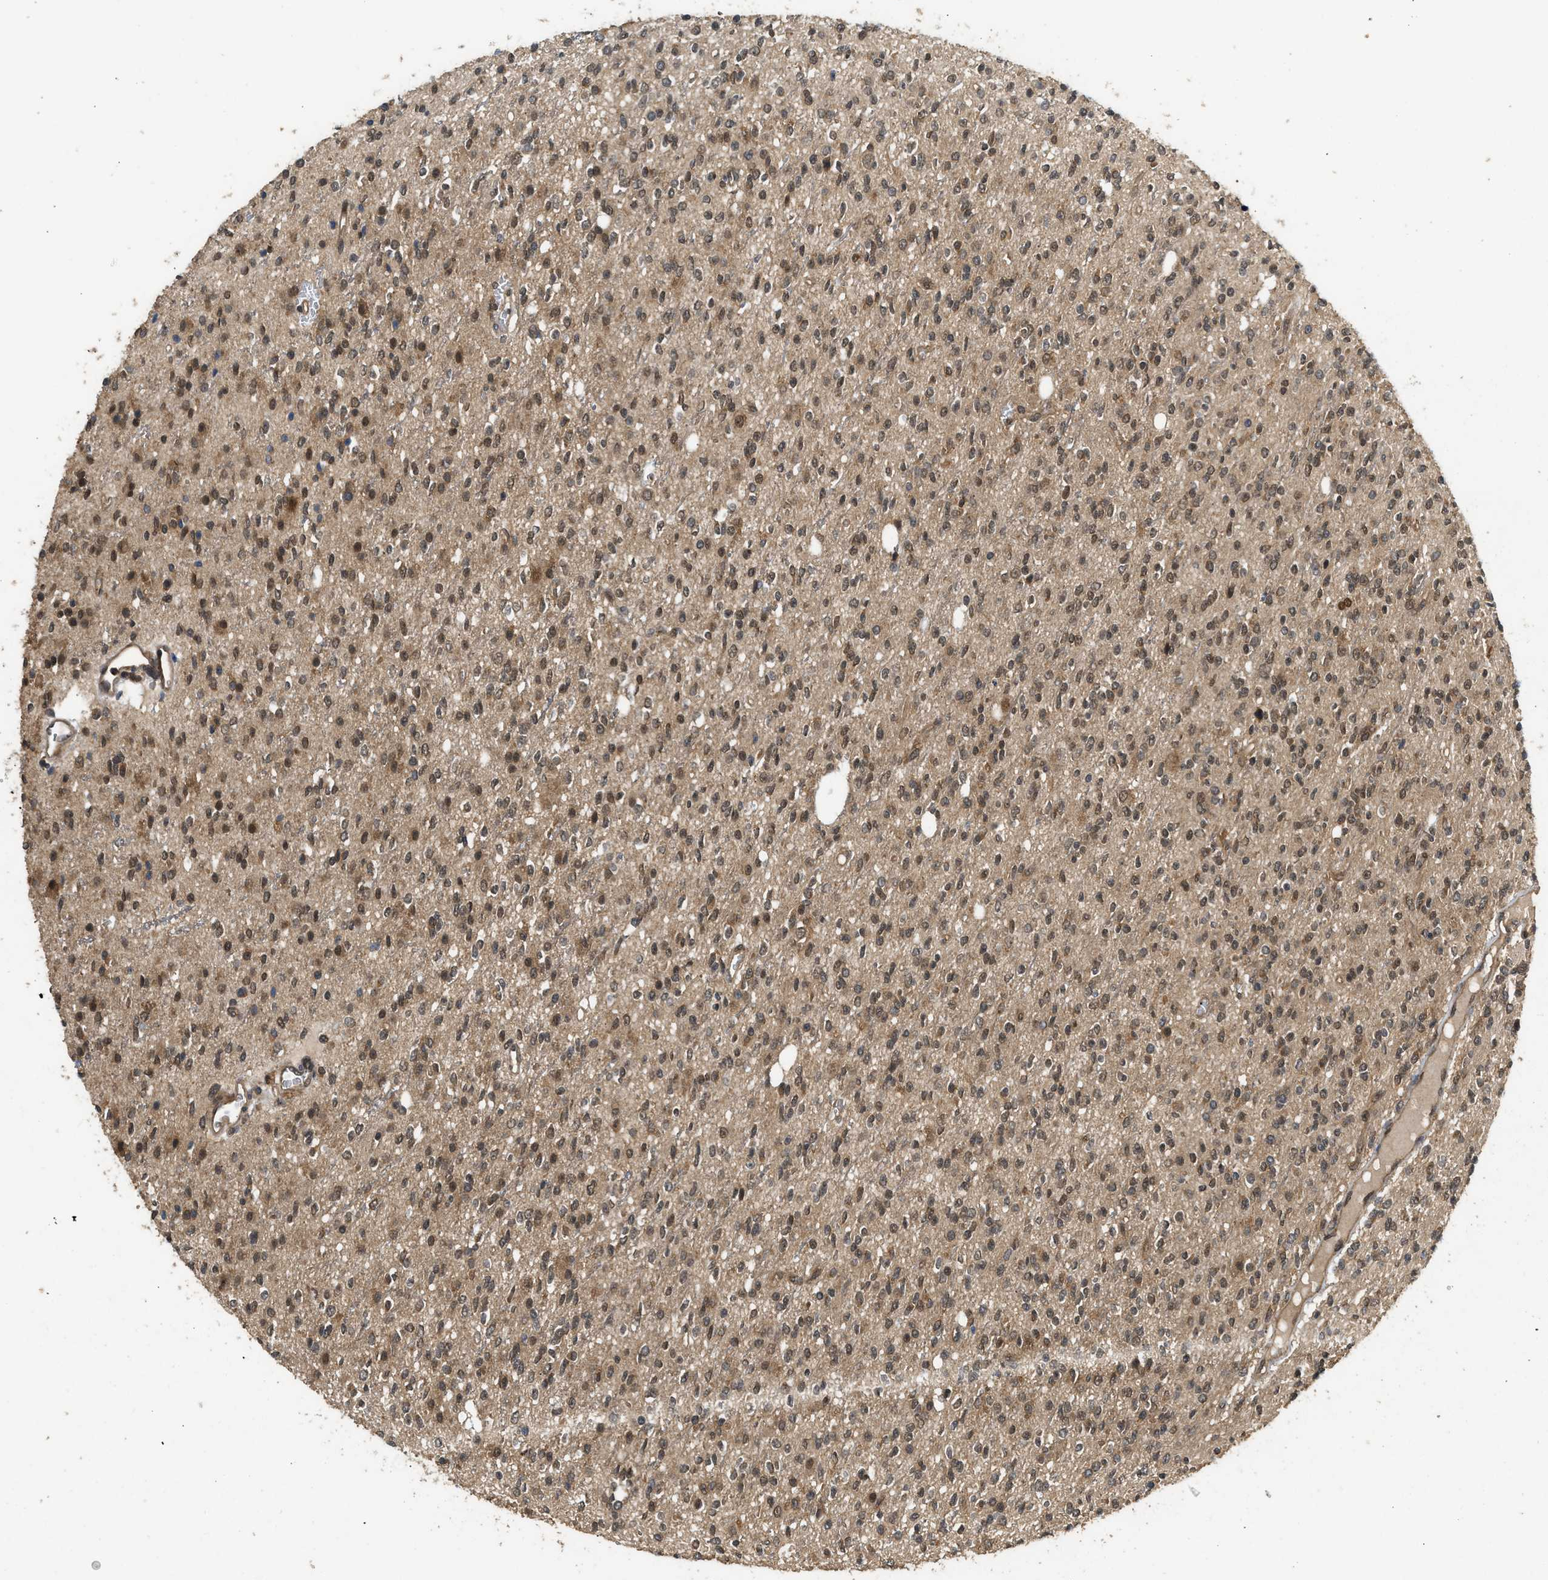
{"staining": {"intensity": "moderate", "quantity": ">75%", "location": "cytoplasmic/membranous,nuclear"}, "tissue": "glioma", "cell_type": "Tumor cells", "image_type": "cancer", "snomed": [{"axis": "morphology", "description": "Glioma, malignant, High grade"}, {"axis": "topography", "description": "Brain"}], "caption": "This histopathology image reveals immunohistochemistry staining of human glioma, with medium moderate cytoplasmic/membranous and nuclear positivity in approximately >75% of tumor cells.", "gene": "GET1", "patient": {"sex": "male", "age": 34}}